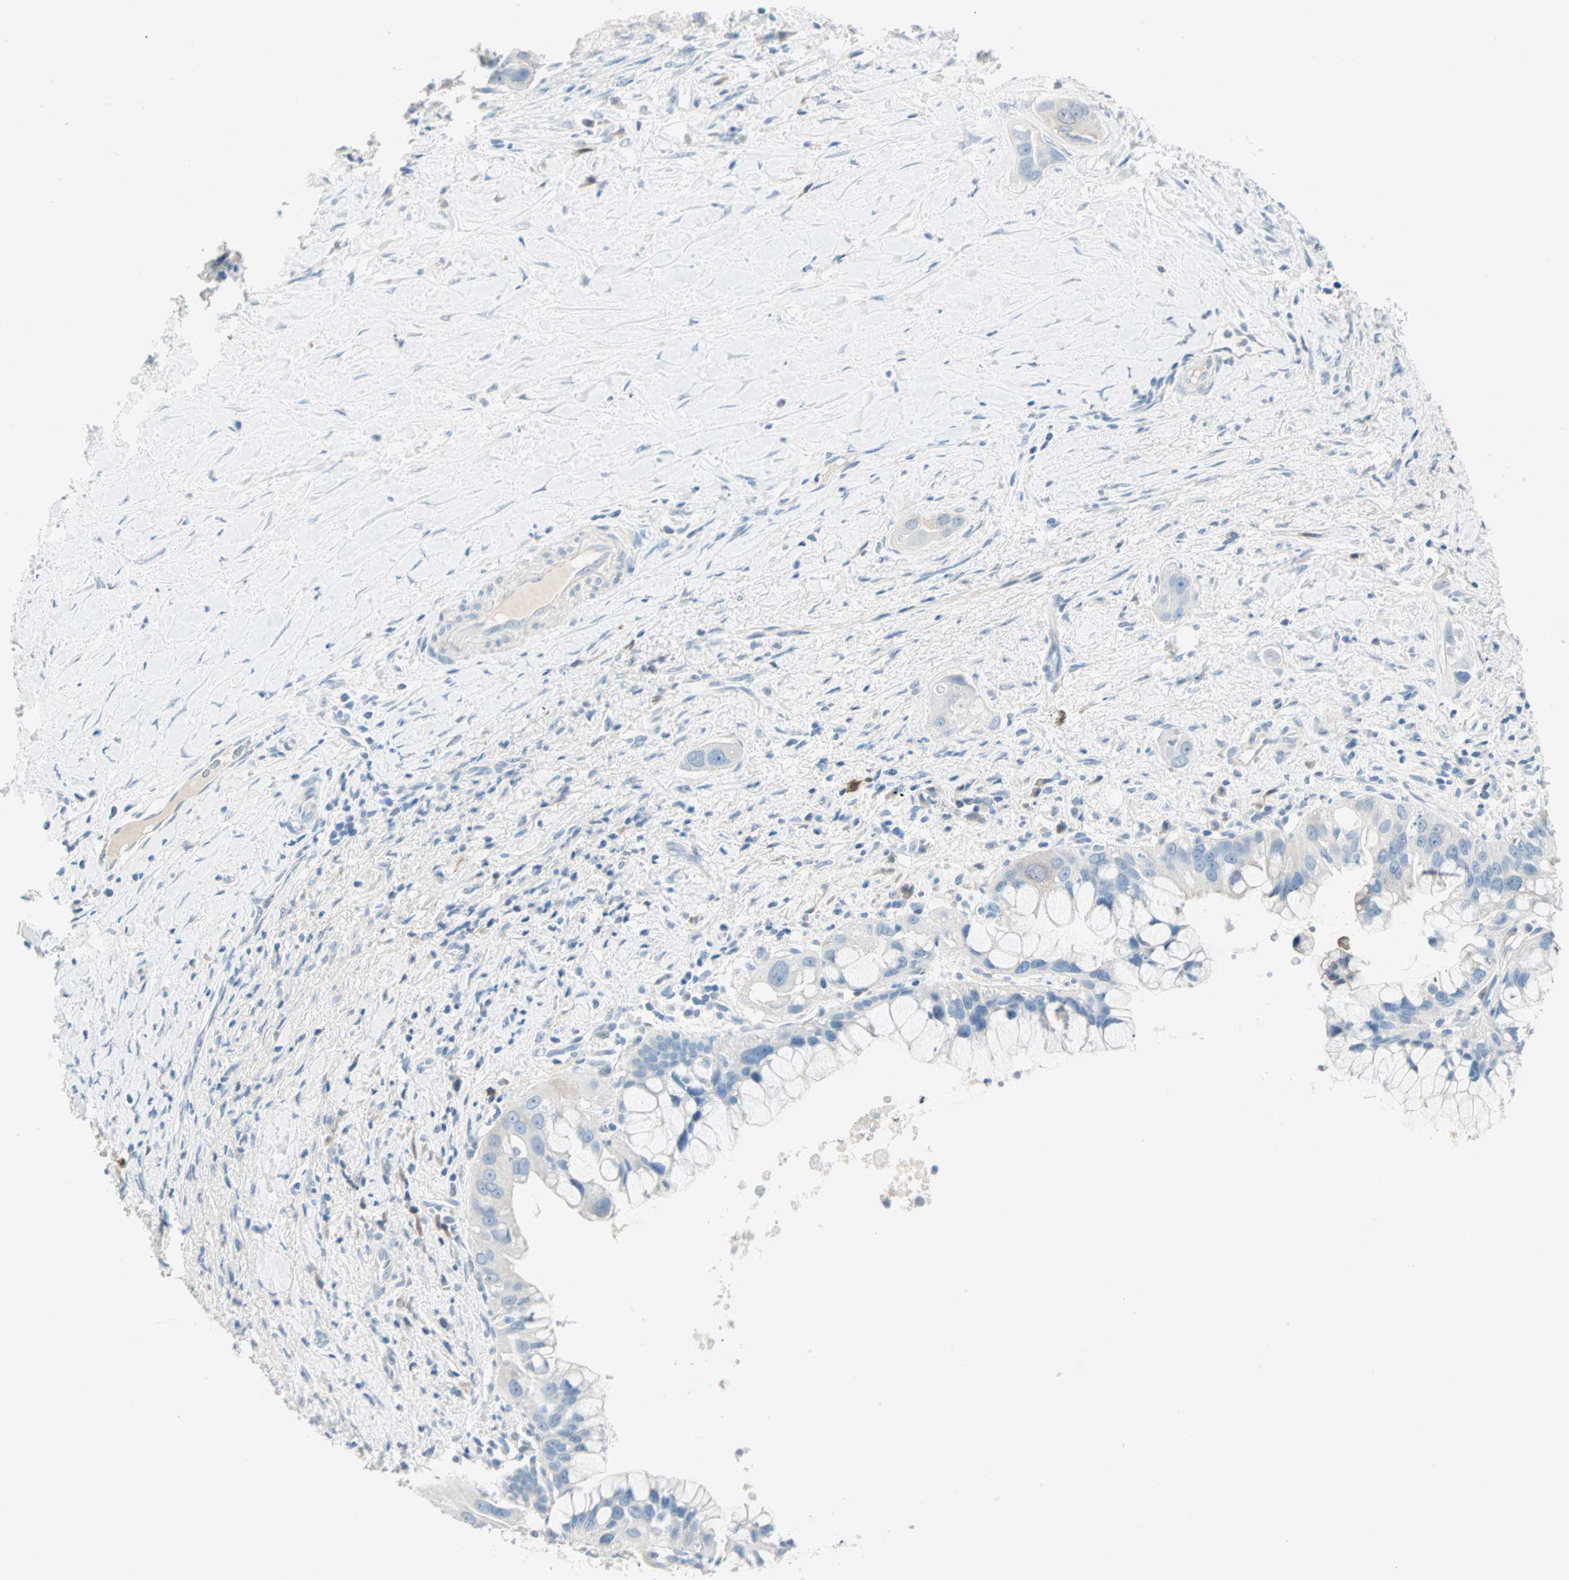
{"staining": {"intensity": "negative", "quantity": "none", "location": "none"}, "tissue": "liver cancer", "cell_type": "Tumor cells", "image_type": "cancer", "snomed": [{"axis": "morphology", "description": "Cholangiocarcinoma"}, {"axis": "topography", "description": "Liver"}], "caption": "Immunohistochemistry histopathology image of neoplastic tissue: human cholangiocarcinoma (liver) stained with DAB (3,3'-diaminobenzidine) displays no significant protein expression in tumor cells. (DAB immunohistochemistry (IHC), high magnification).", "gene": "ATF6", "patient": {"sex": "female", "age": 65}}